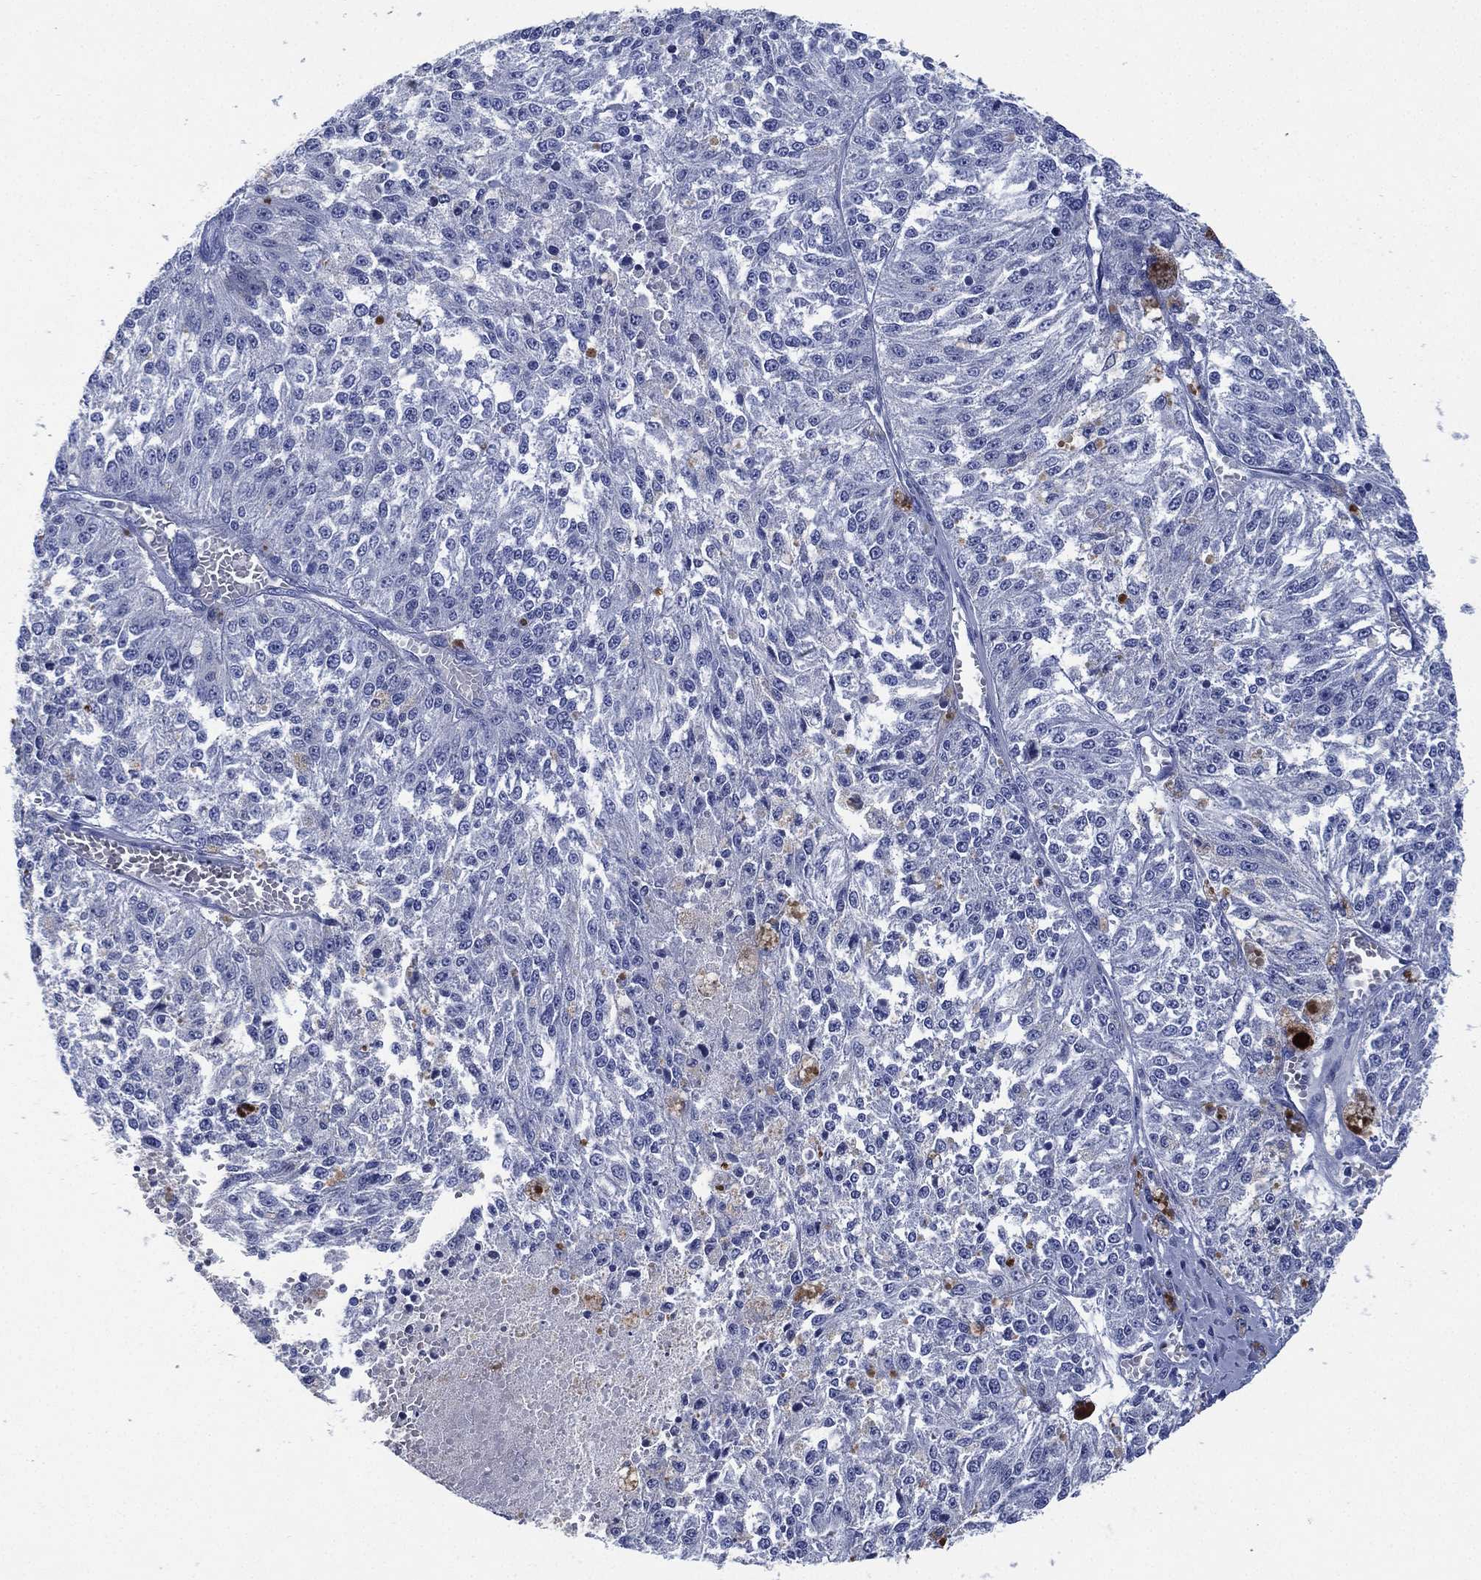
{"staining": {"intensity": "negative", "quantity": "none", "location": "none"}, "tissue": "melanoma", "cell_type": "Tumor cells", "image_type": "cancer", "snomed": [{"axis": "morphology", "description": "Malignant melanoma, Metastatic site"}, {"axis": "topography", "description": "Lymph node"}], "caption": "Immunohistochemical staining of human malignant melanoma (metastatic site) reveals no significant staining in tumor cells.", "gene": "SIGLECL1", "patient": {"sex": "female", "age": 64}}